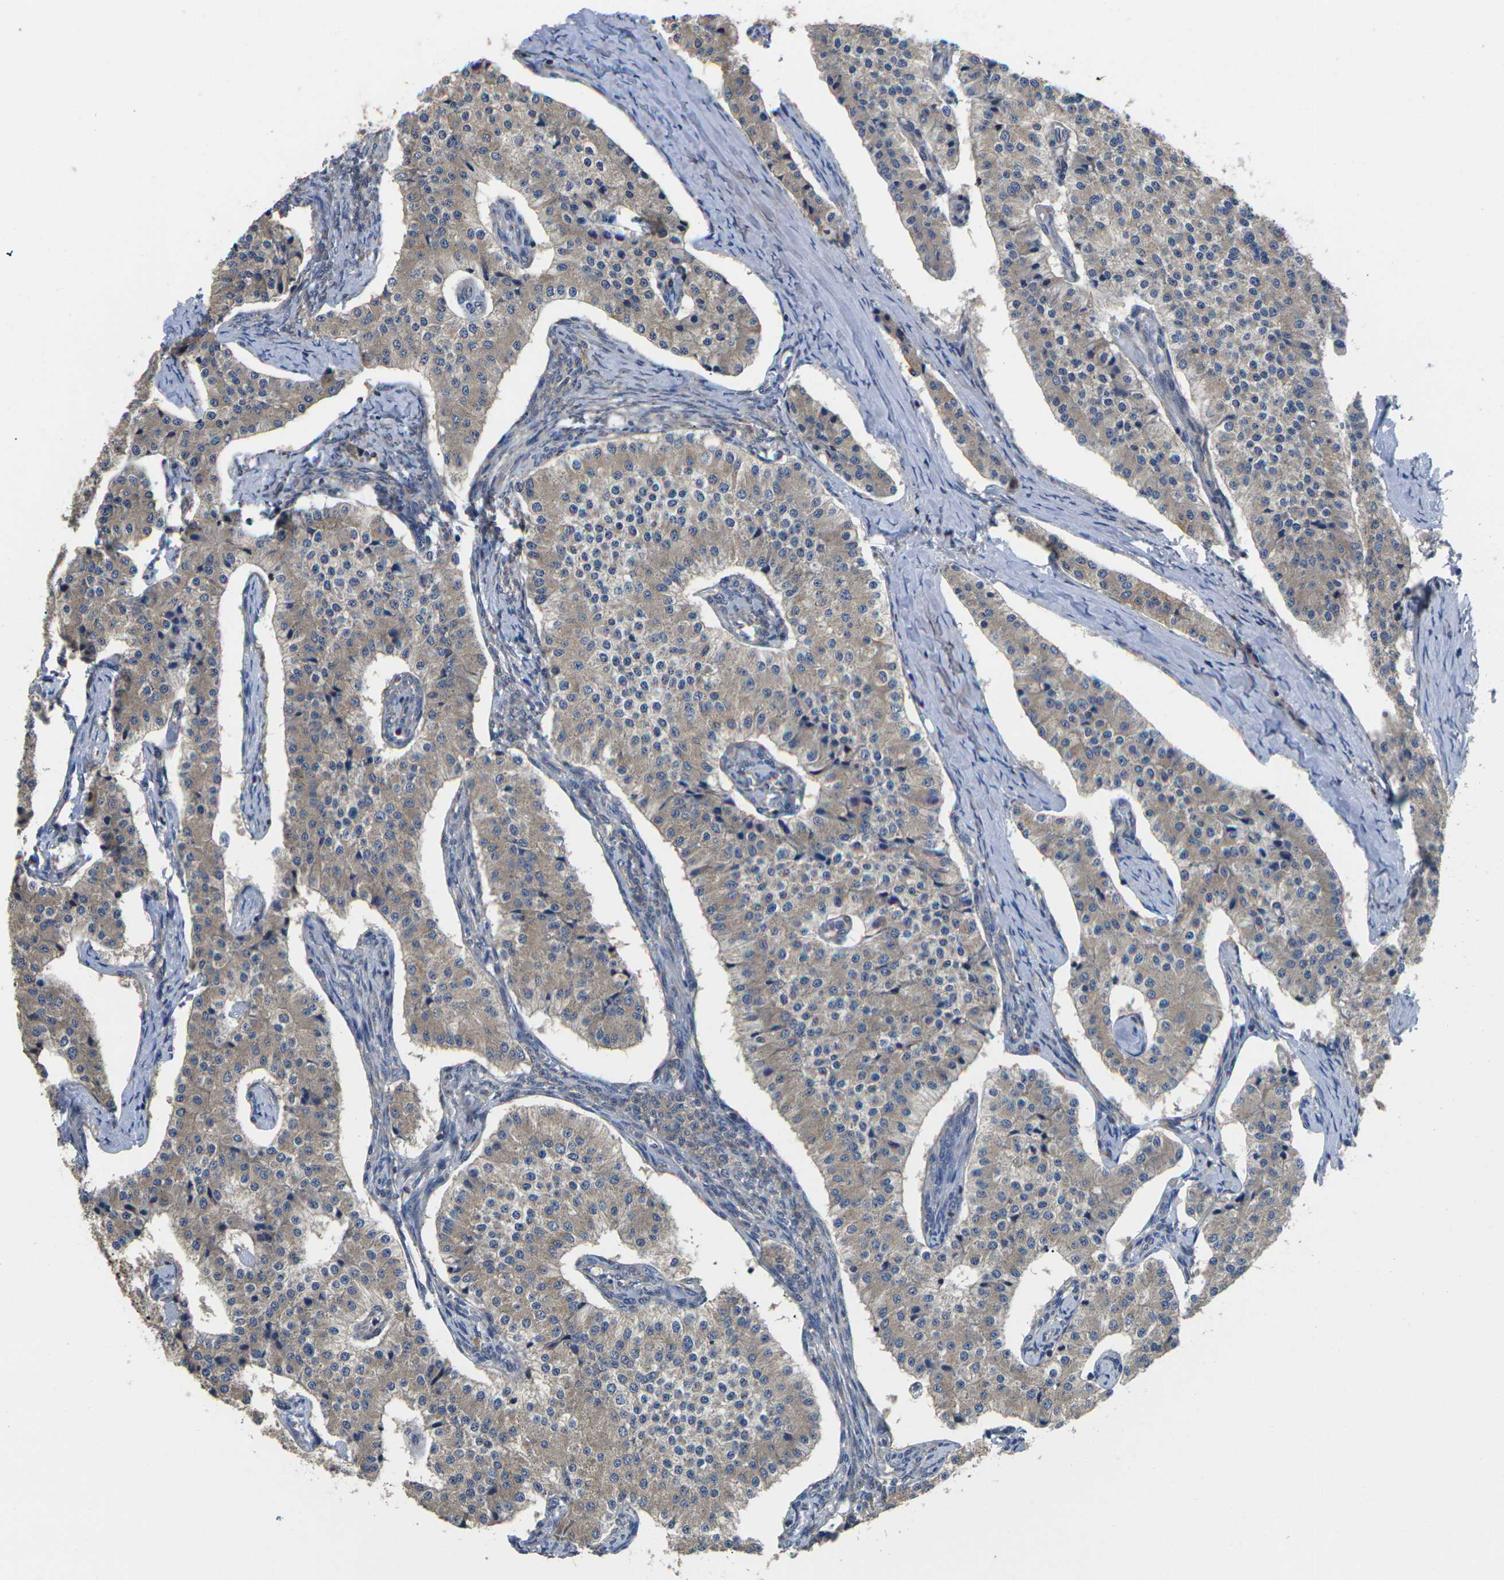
{"staining": {"intensity": "weak", "quantity": ">75%", "location": "cytoplasmic/membranous"}, "tissue": "carcinoid", "cell_type": "Tumor cells", "image_type": "cancer", "snomed": [{"axis": "morphology", "description": "Carcinoid, malignant, NOS"}, {"axis": "topography", "description": "Colon"}], "caption": "Carcinoid tissue exhibits weak cytoplasmic/membranous positivity in about >75% of tumor cells", "gene": "TMCC2", "patient": {"sex": "female", "age": 52}}